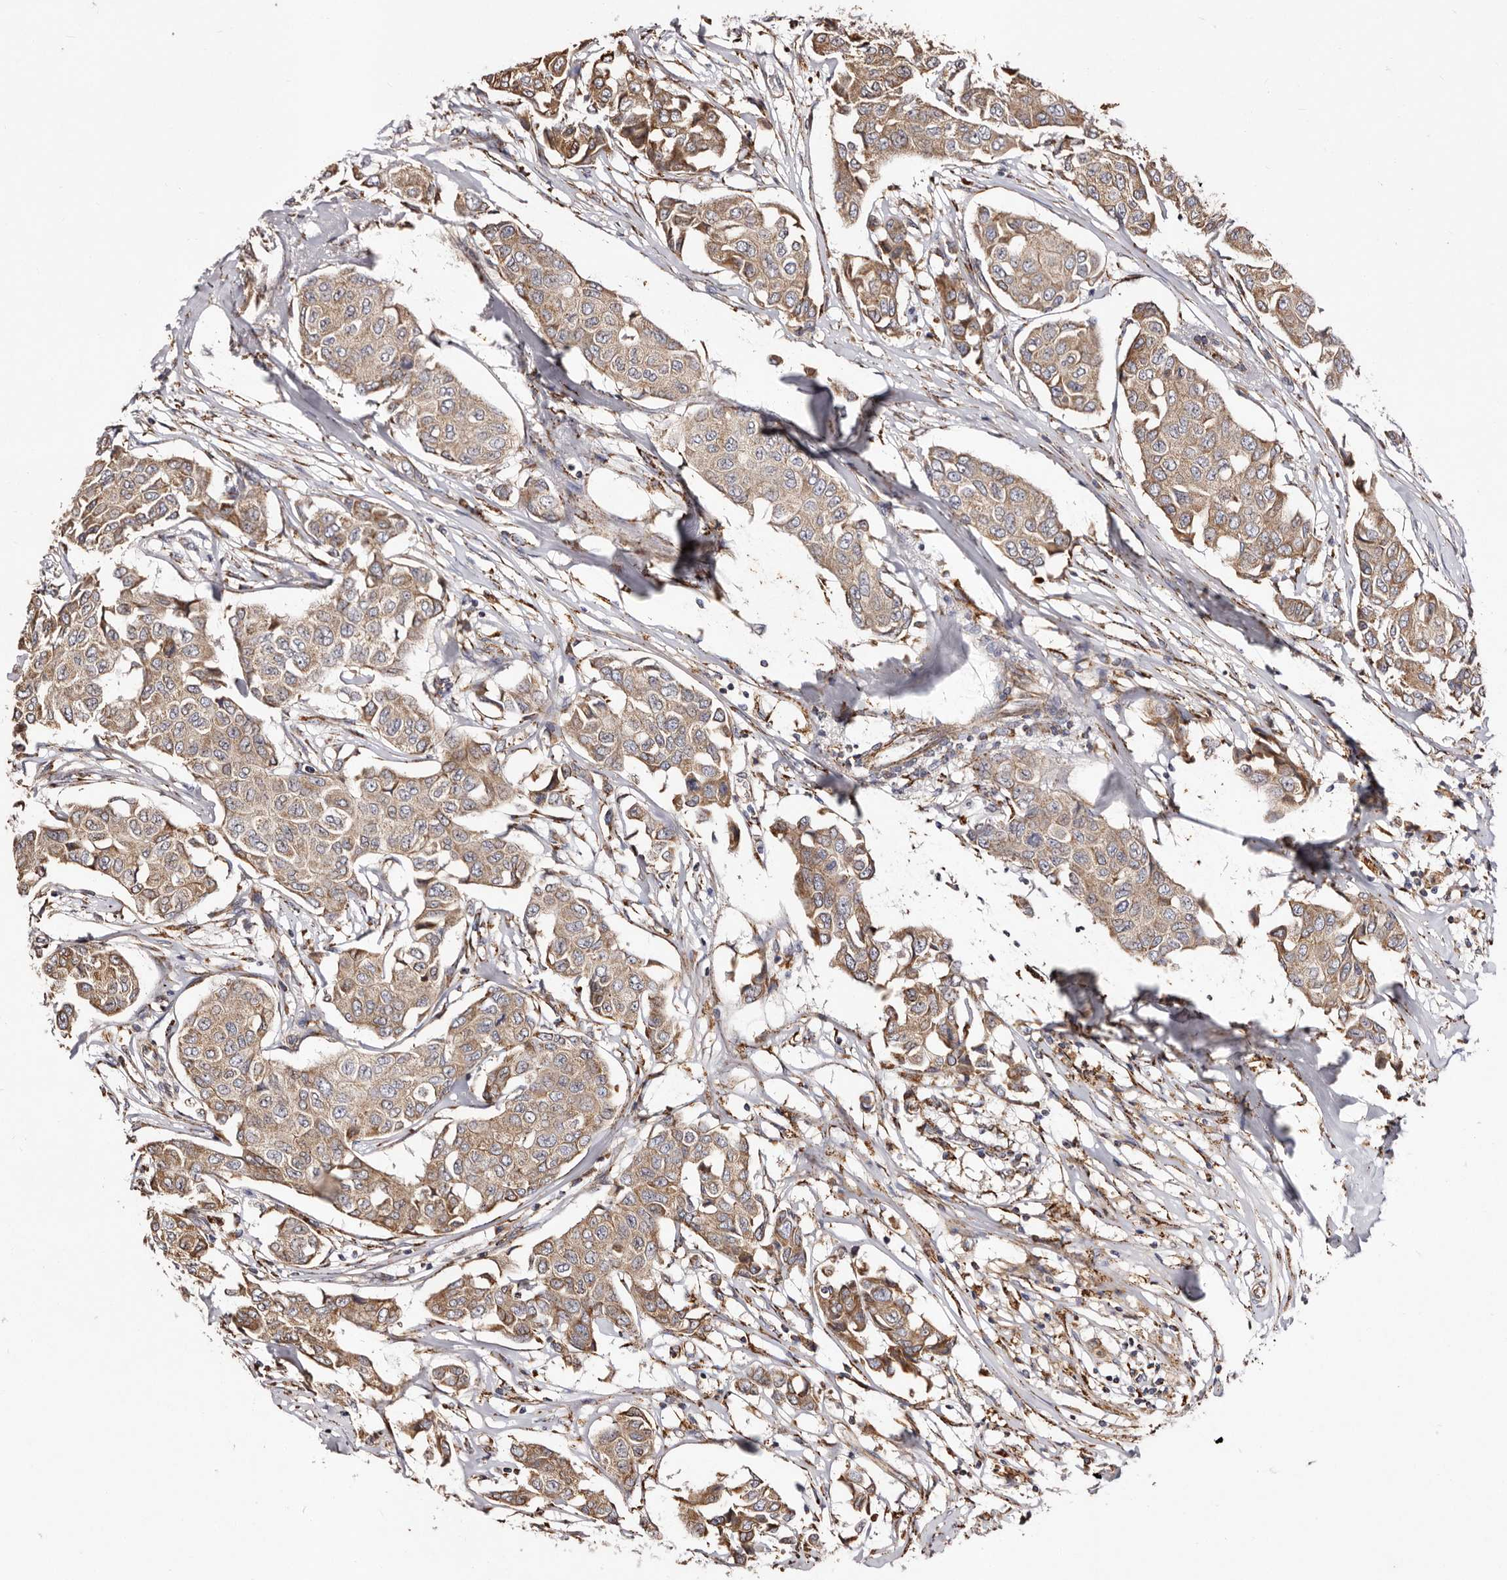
{"staining": {"intensity": "moderate", "quantity": ">75%", "location": "cytoplasmic/membranous"}, "tissue": "breast cancer", "cell_type": "Tumor cells", "image_type": "cancer", "snomed": [{"axis": "morphology", "description": "Duct carcinoma"}, {"axis": "topography", "description": "Breast"}], "caption": "IHC of human breast cancer (invasive ductal carcinoma) exhibits medium levels of moderate cytoplasmic/membranous expression in approximately >75% of tumor cells.", "gene": "LUZP1", "patient": {"sex": "female", "age": 80}}